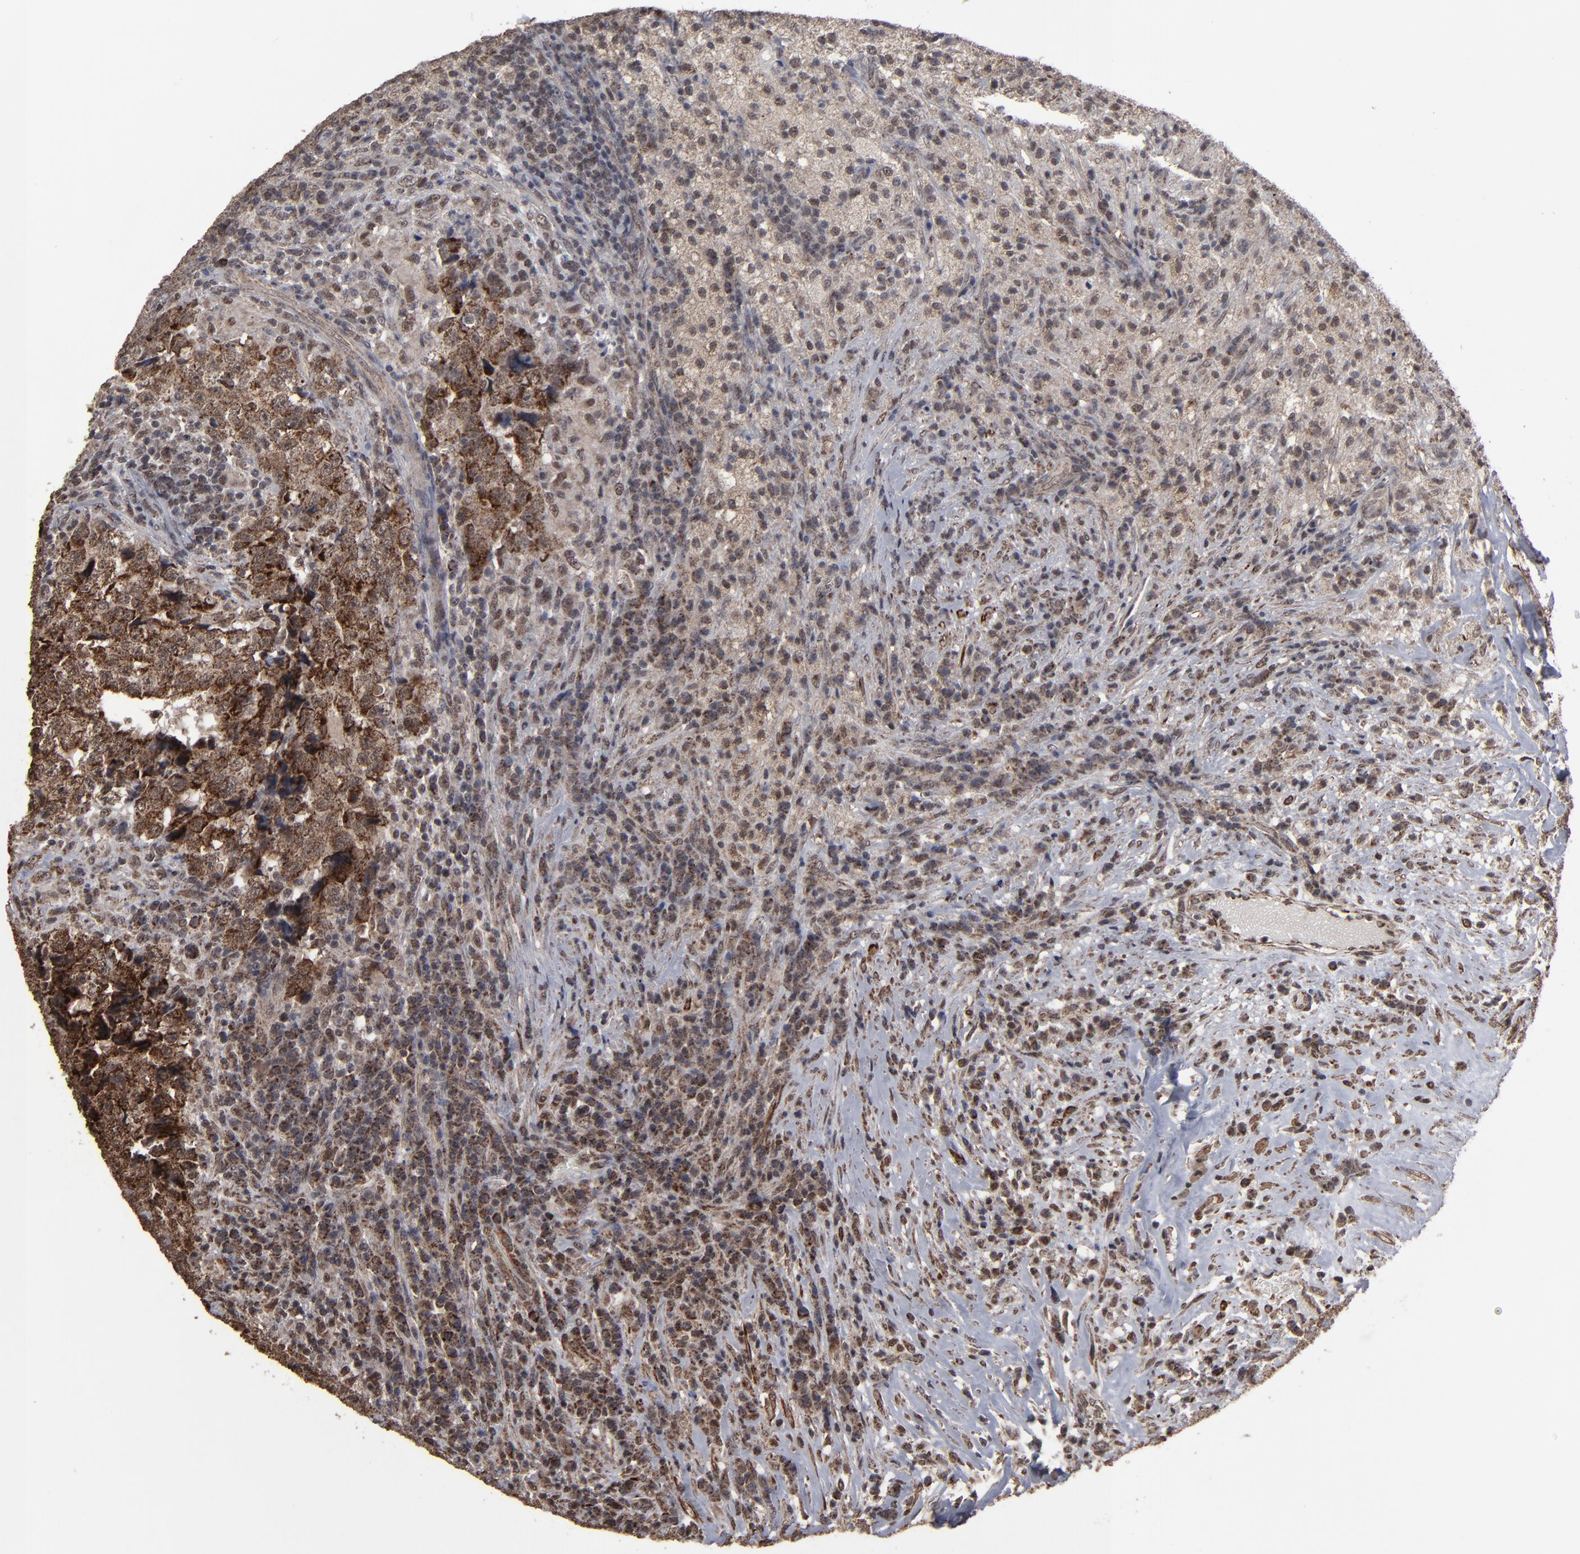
{"staining": {"intensity": "strong", "quantity": ">75%", "location": "cytoplasmic/membranous,nuclear"}, "tissue": "testis cancer", "cell_type": "Tumor cells", "image_type": "cancer", "snomed": [{"axis": "morphology", "description": "Necrosis, NOS"}, {"axis": "morphology", "description": "Carcinoma, Embryonal, NOS"}, {"axis": "topography", "description": "Testis"}], "caption": "Tumor cells display high levels of strong cytoplasmic/membranous and nuclear expression in approximately >75% of cells in human testis cancer.", "gene": "BNIP3", "patient": {"sex": "male", "age": 19}}